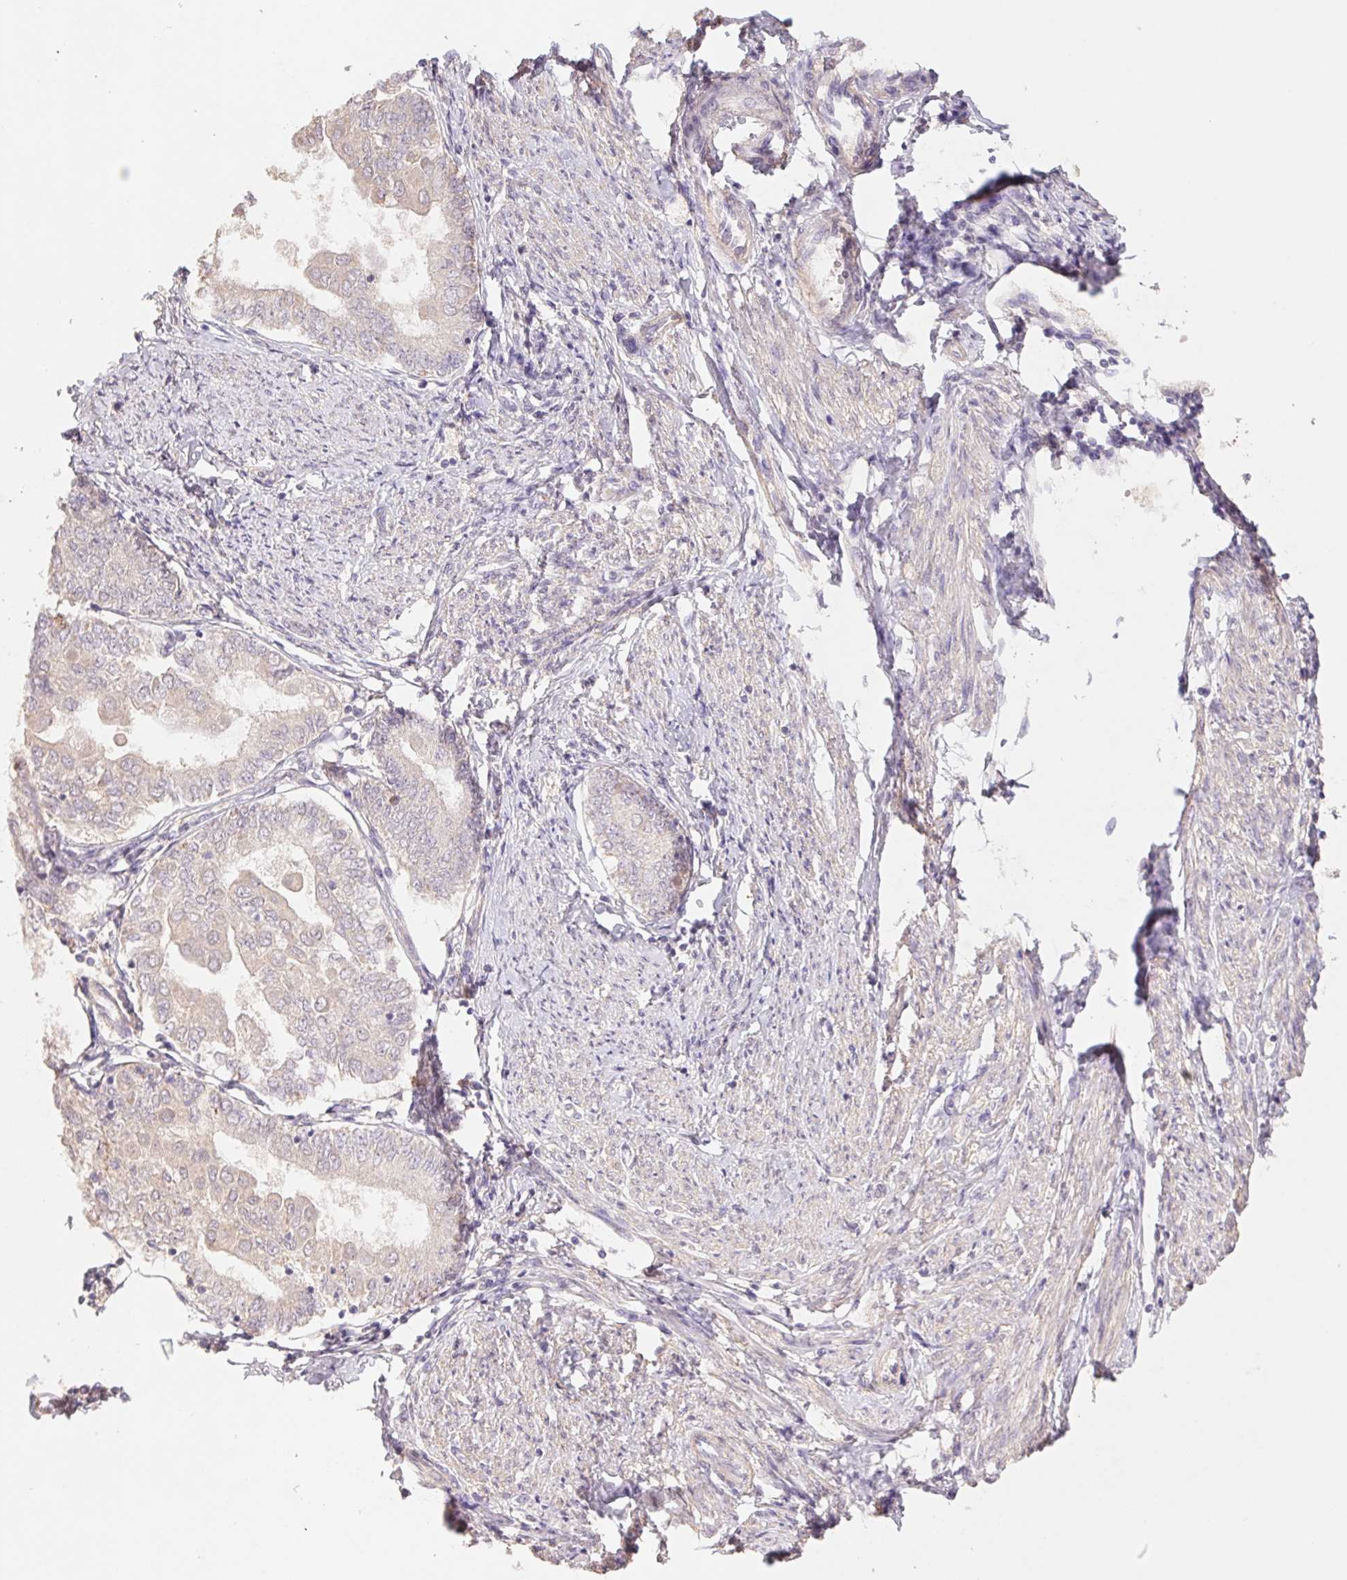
{"staining": {"intensity": "weak", "quantity": ">75%", "location": "cytoplasmic/membranous"}, "tissue": "endometrial cancer", "cell_type": "Tumor cells", "image_type": "cancer", "snomed": [{"axis": "morphology", "description": "Adenocarcinoma, NOS"}, {"axis": "topography", "description": "Endometrium"}], "caption": "Endometrial cancer (adenocarcinoma) stained with a brown dye shows weak cytoplasmic/membranous positive staining in approximately >75% of tumor cells.", "gene": "GRM2", "patient": {"sex": "female", "age": 68}}